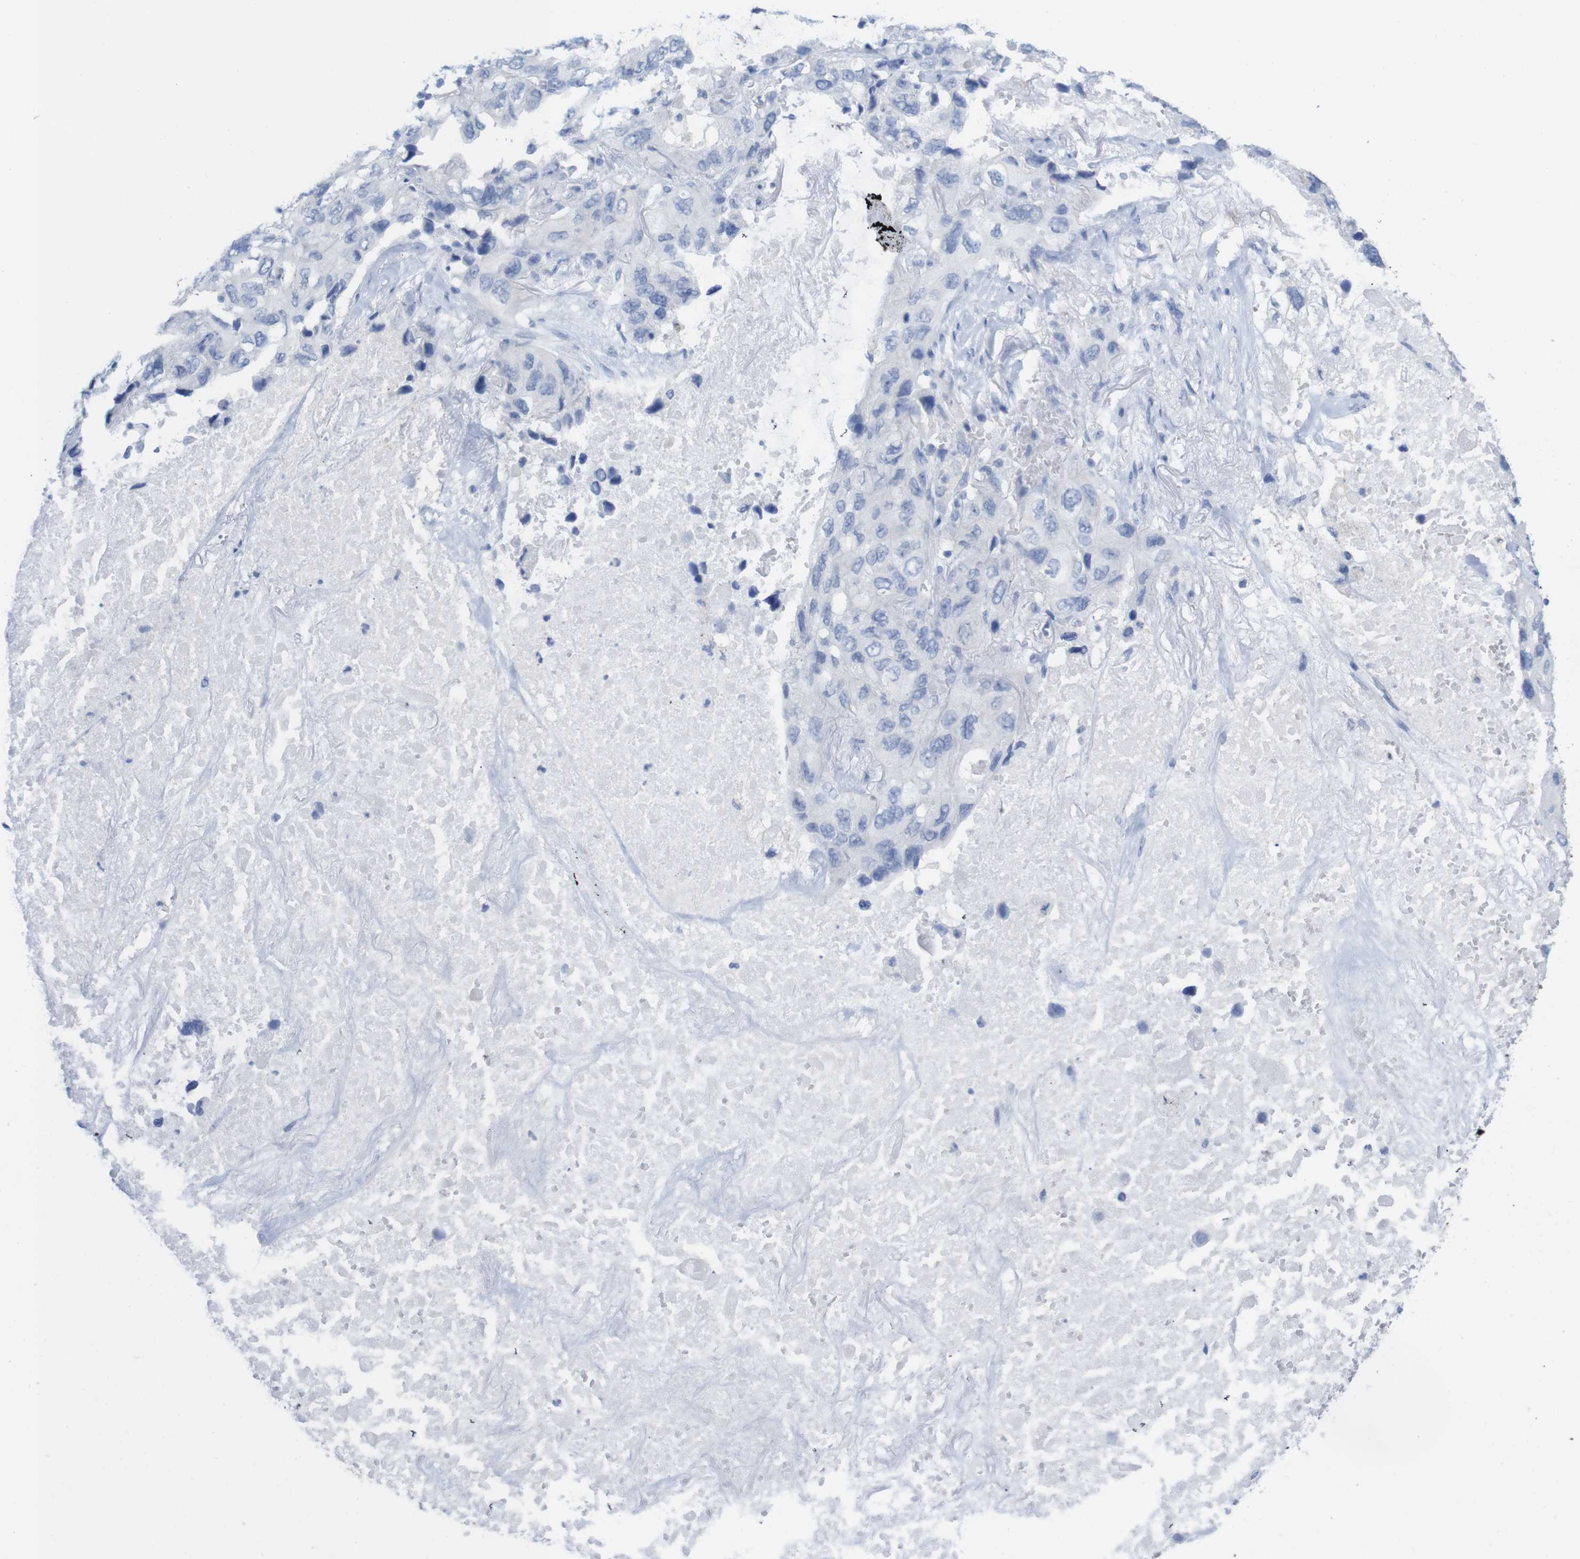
{"staining": {"intensity": "negative", "quantity": "none", "location": "none"}, "tissue": "lung cancer", "cell_type": "Tumor cells", "image_type": "cancer", "snomed": [{"axis": "morphology", "description": "Squamous cell carcinoma, NOS"}, {"axis": "topography", "description": "Lung"}], "caption": "Immunohistochemistry (IHC) photomicrograph of lung squamous cell carcinoma stained for a protein (brown), which demonstrates no positivity in tumor cells.", "gene": "PNMA1", "patient": {"sex": "female", "age": 73}}